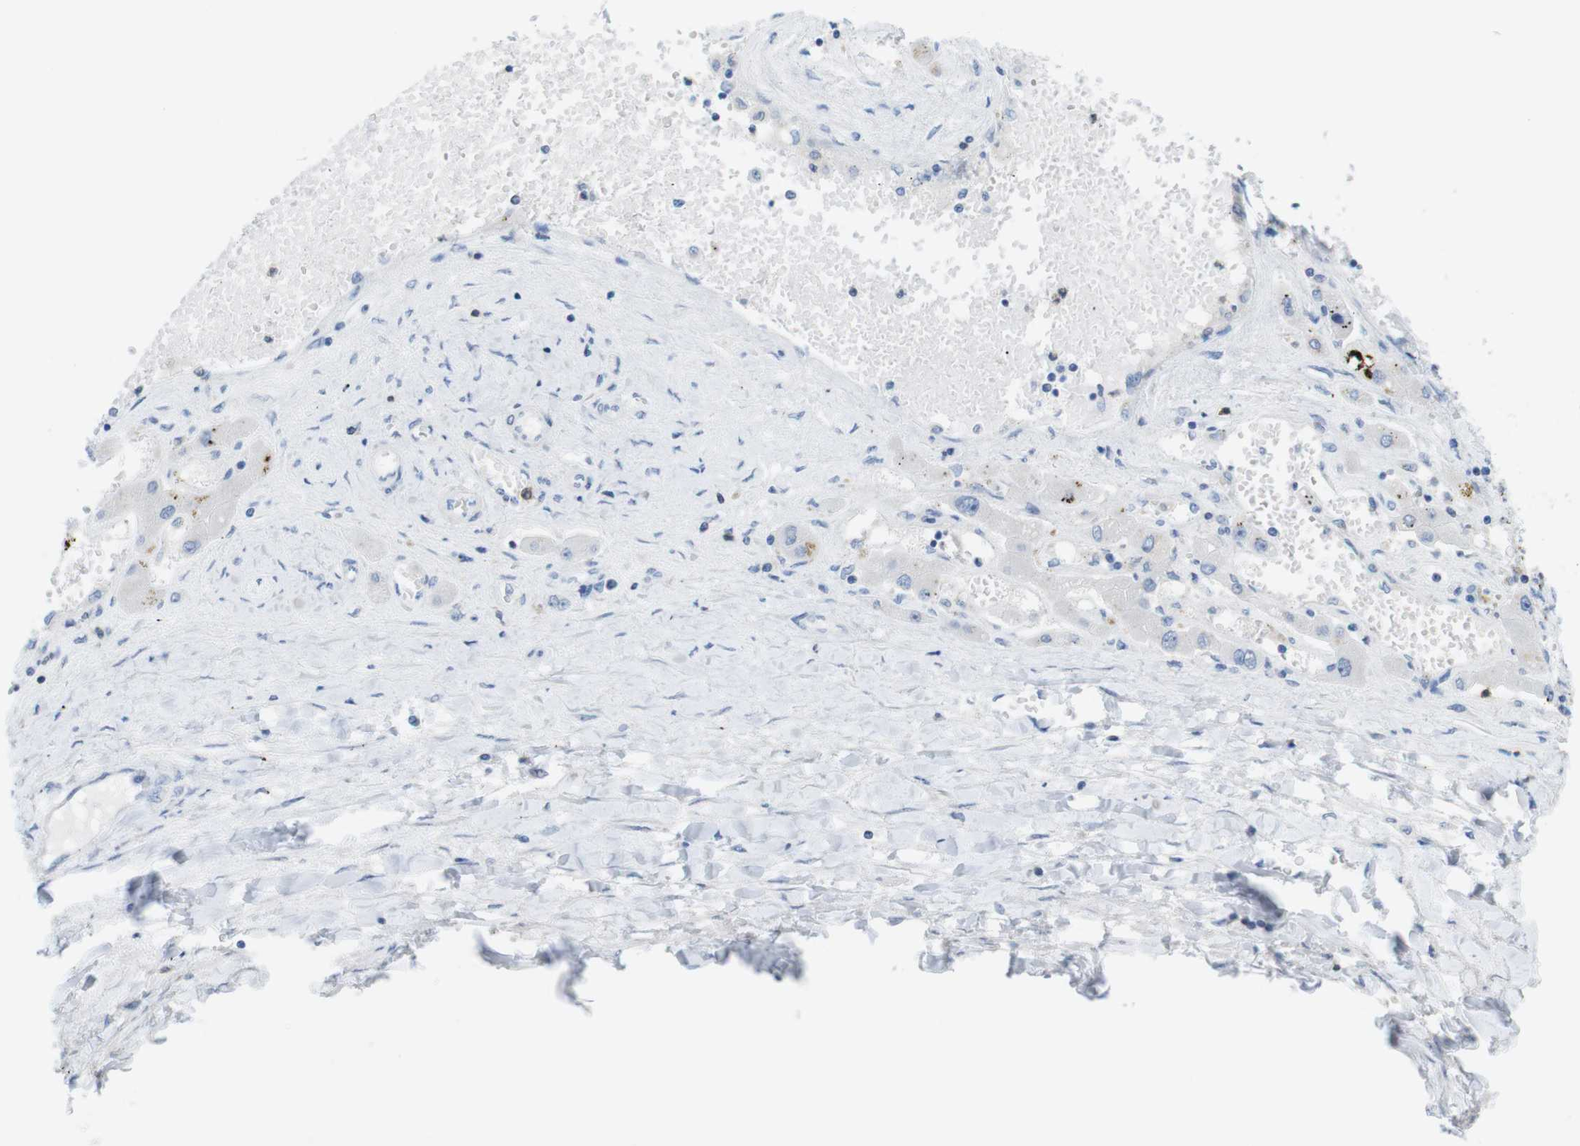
{"staining": {"intensity": "negative", "quantity": "none", "location": "none"}, "tissue": "liver cancer", "cell_type": "Tumor cells", "image_type": "cancer", "snomed": [{"axis": "morphology", "description": "Carcinoma, Hepatocellular, NOS"}, {"axis": "topography", "description": "Liver"}], "caption": "Tumor cells show no significant protein expression in liver cancer (hepatocellular carcinoma). Nuclei are stained in blue.", "gene": "CD5", "patient": {"sex": "female", "age": 61}}